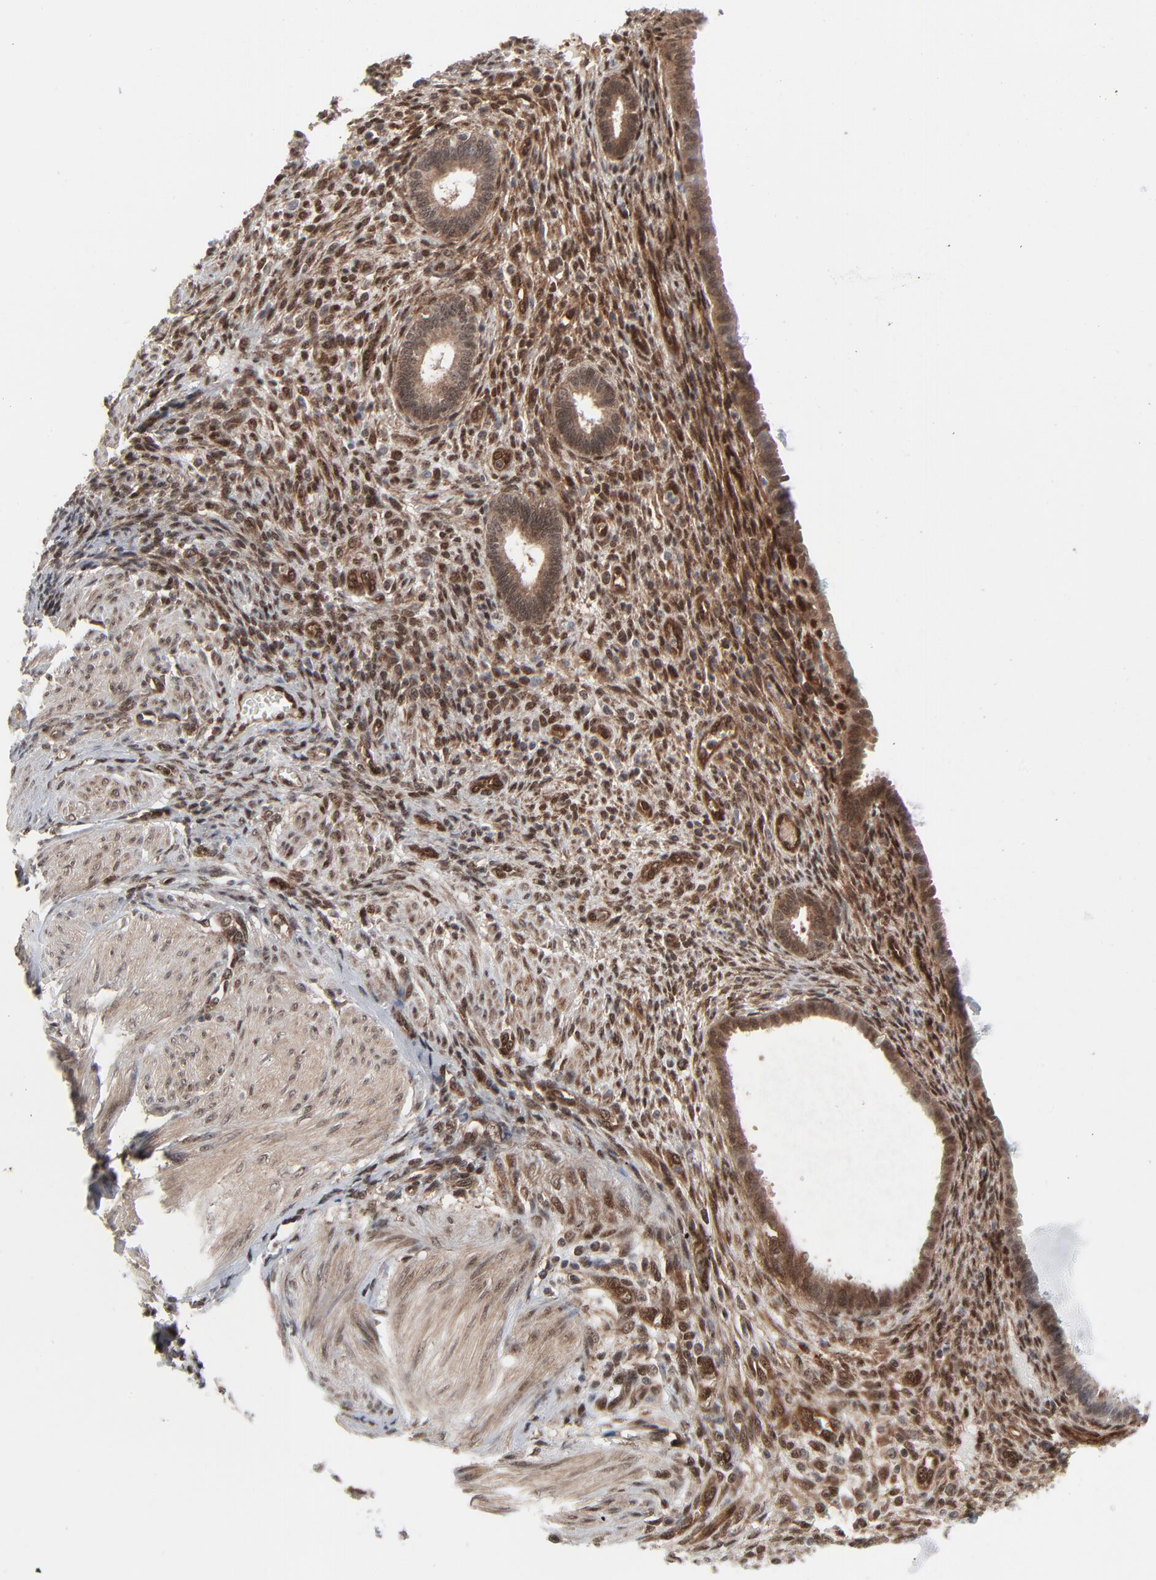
{"staining": {"intensity": "moderate", "quantity": ">75%", "location": "cytoplasmic/membranous,nuclear"}, "tissue": "endometrium", "cell_type": "Cells in endometrial stroma", "image_type": "normal", "snomed": [{"axis": "morphology", "description": "Normal tissue, NOS"}, {"axis": "topography", "description": "Endometrium"}], "caption": "Immunohistochemistry photomicrograph of unremarkable human endometrium stained for a protein (brown), which shows medium levels of moderate cytoplasmic/membranous,nuclear positivity in approximately >75% of cells in endometrial stroma.", "gene": "AKT1", "patient": {"sex": "female", "age": 72}}